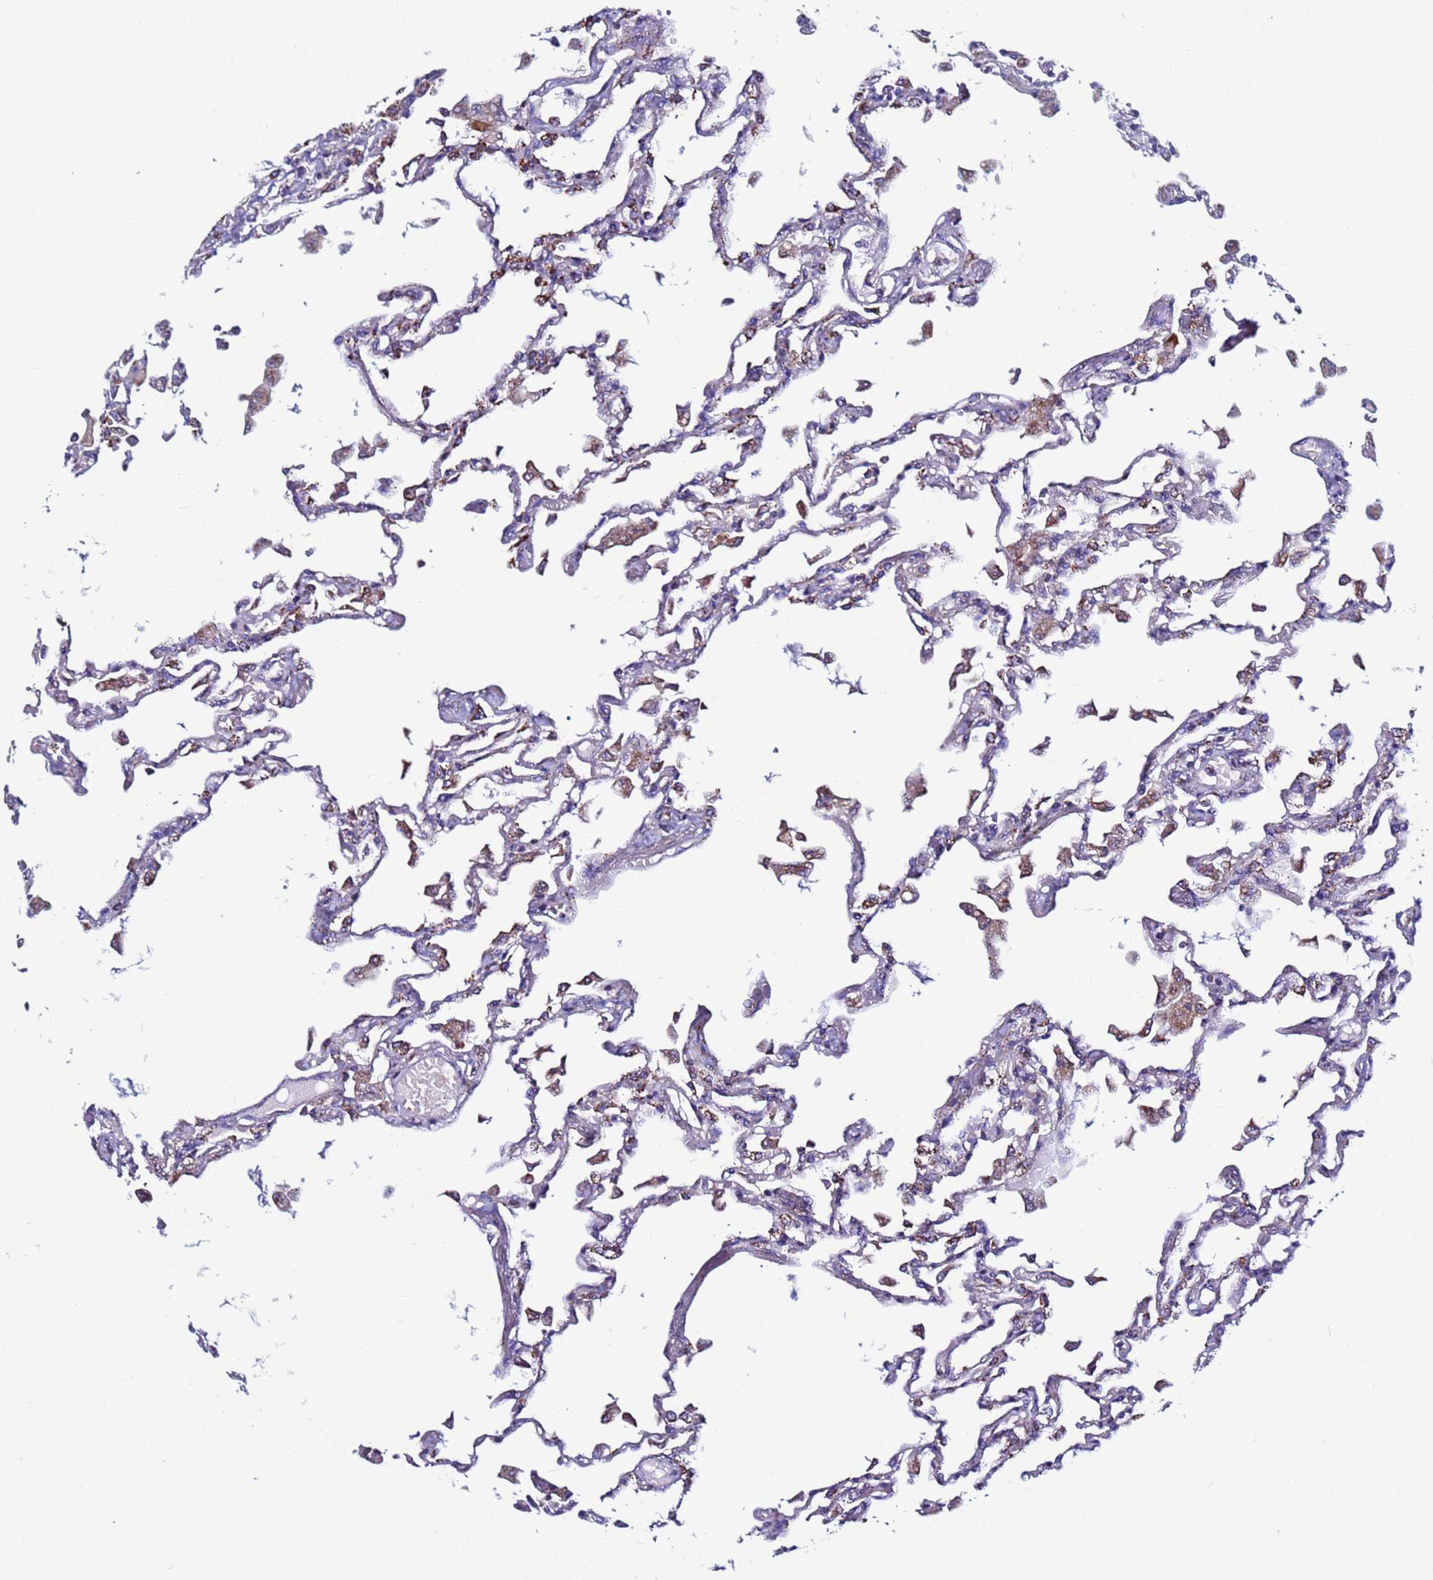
{"staining": {"intensity": "negative", "quantity": "none", "location": "none"}, "tissue": "lung", "cell_type": "Alveolar cells", "image_type": "normal", "snomed": [{"axis": "morphology", "description": "Normal tissue, NOS"}, {"axis": "topography", "description": "Bronchus"}, {"axis": "topography", "description": "Lung"}], "caption": "Protein analysis of benign lung demonstrates no significant staining in alveolar cells. (Brightfield microscopy of DAB (3,3'-diaminobenzidine) immunohistochemistry at high magnification).", "gene": "ZBTB39", "patient": {"sex": "female", "age": 49}}